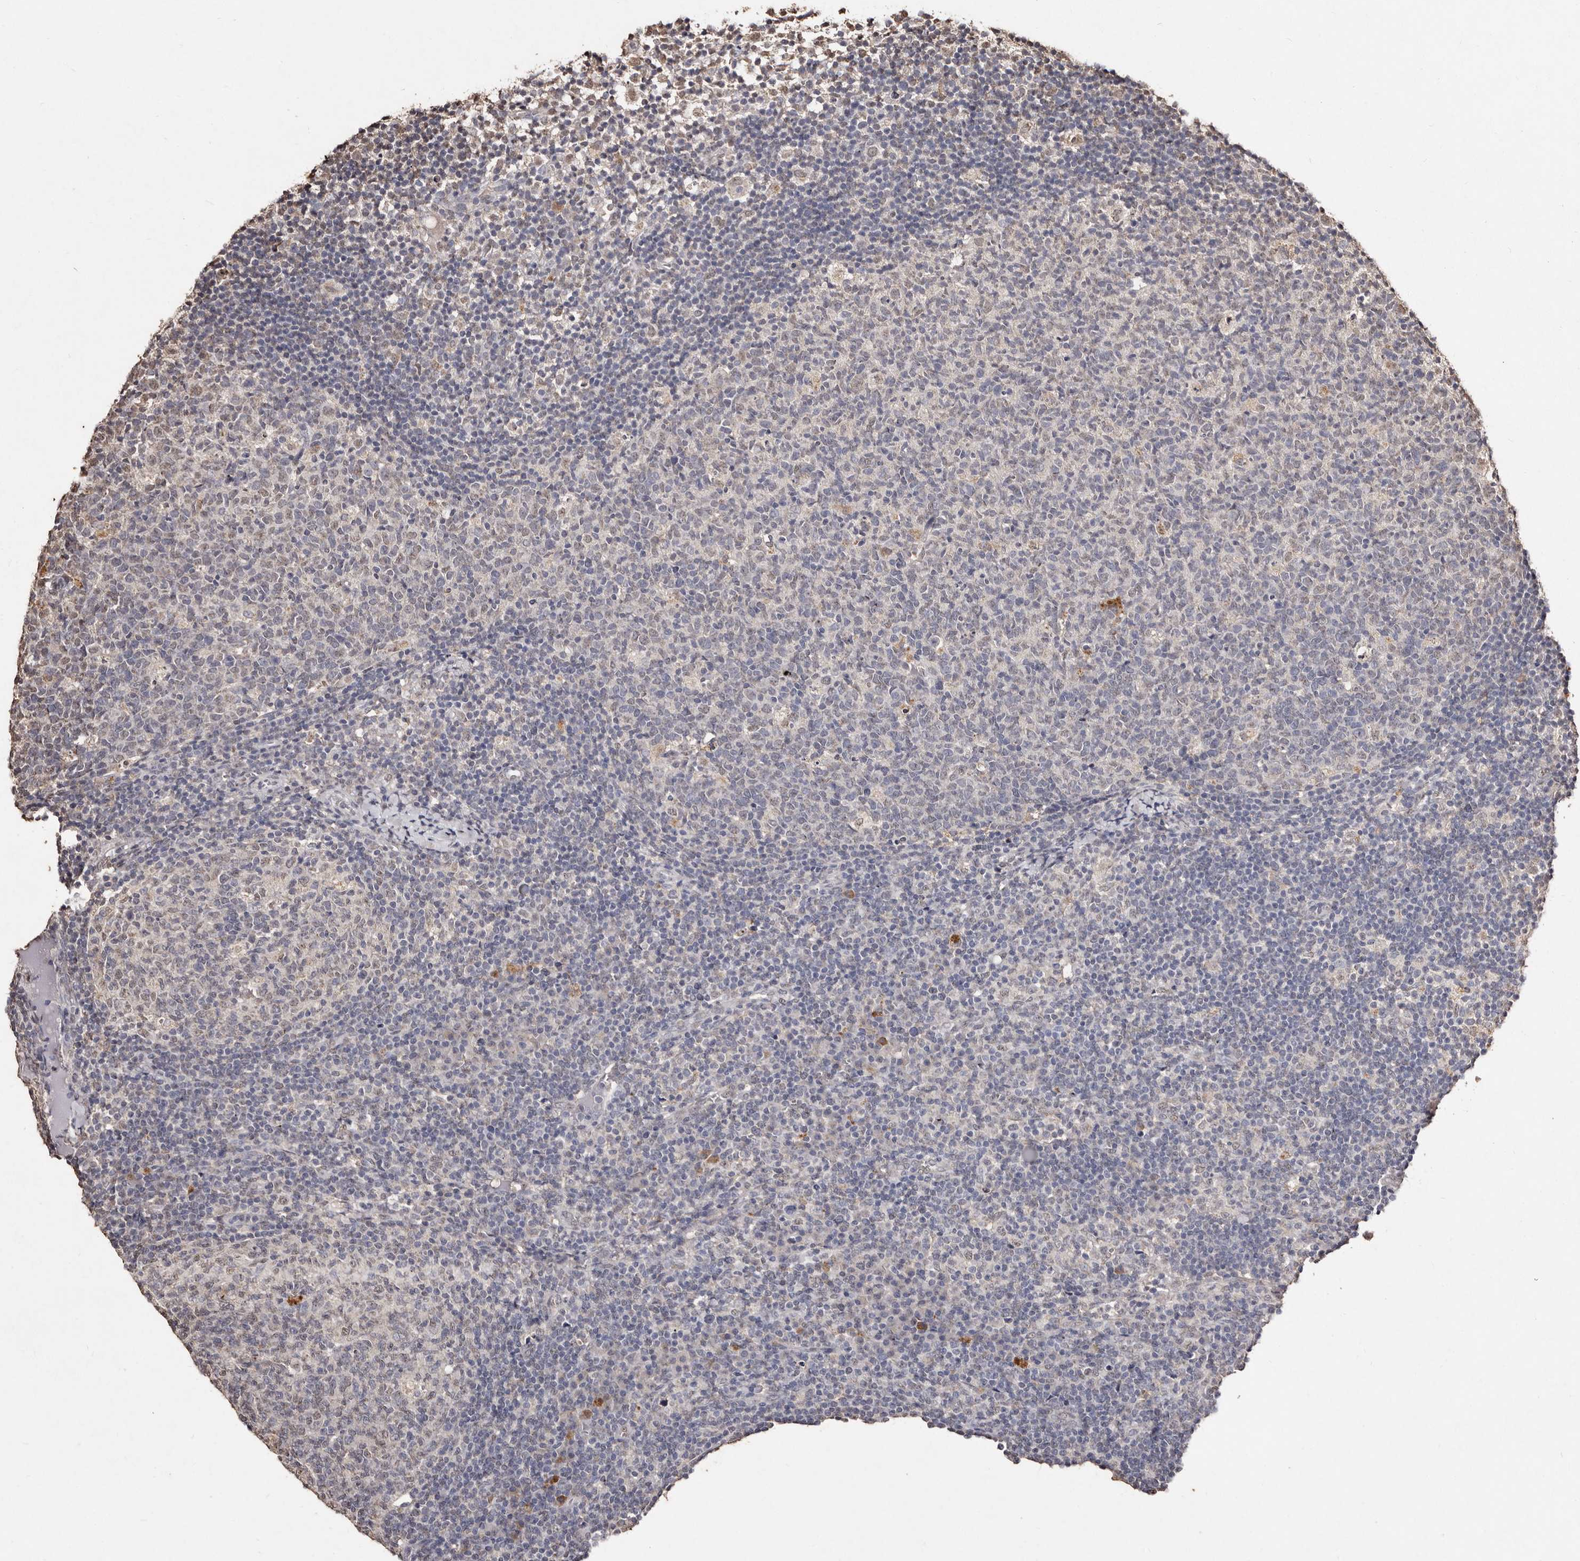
{"staining": {"intensity": "weak", "quantity": "<25%", "location": "nuclear"}, "tissue": "lymph node", "cell_type": "Germinal center cells", "image_type": "normal", "snomed": [{"axis": "morphology", "description": "Normal tissue, NOS"}, {"axis": "morphology", "description": "Inflammation, NOS"}, {"axis": "topography", "description": "Lymph node"}], "caption": "Protein analysis of normal lymph node displays no significant expression in germinal center cells.", "gene": "ERBB4", "patient": {"sex": "male", "age": 55}}